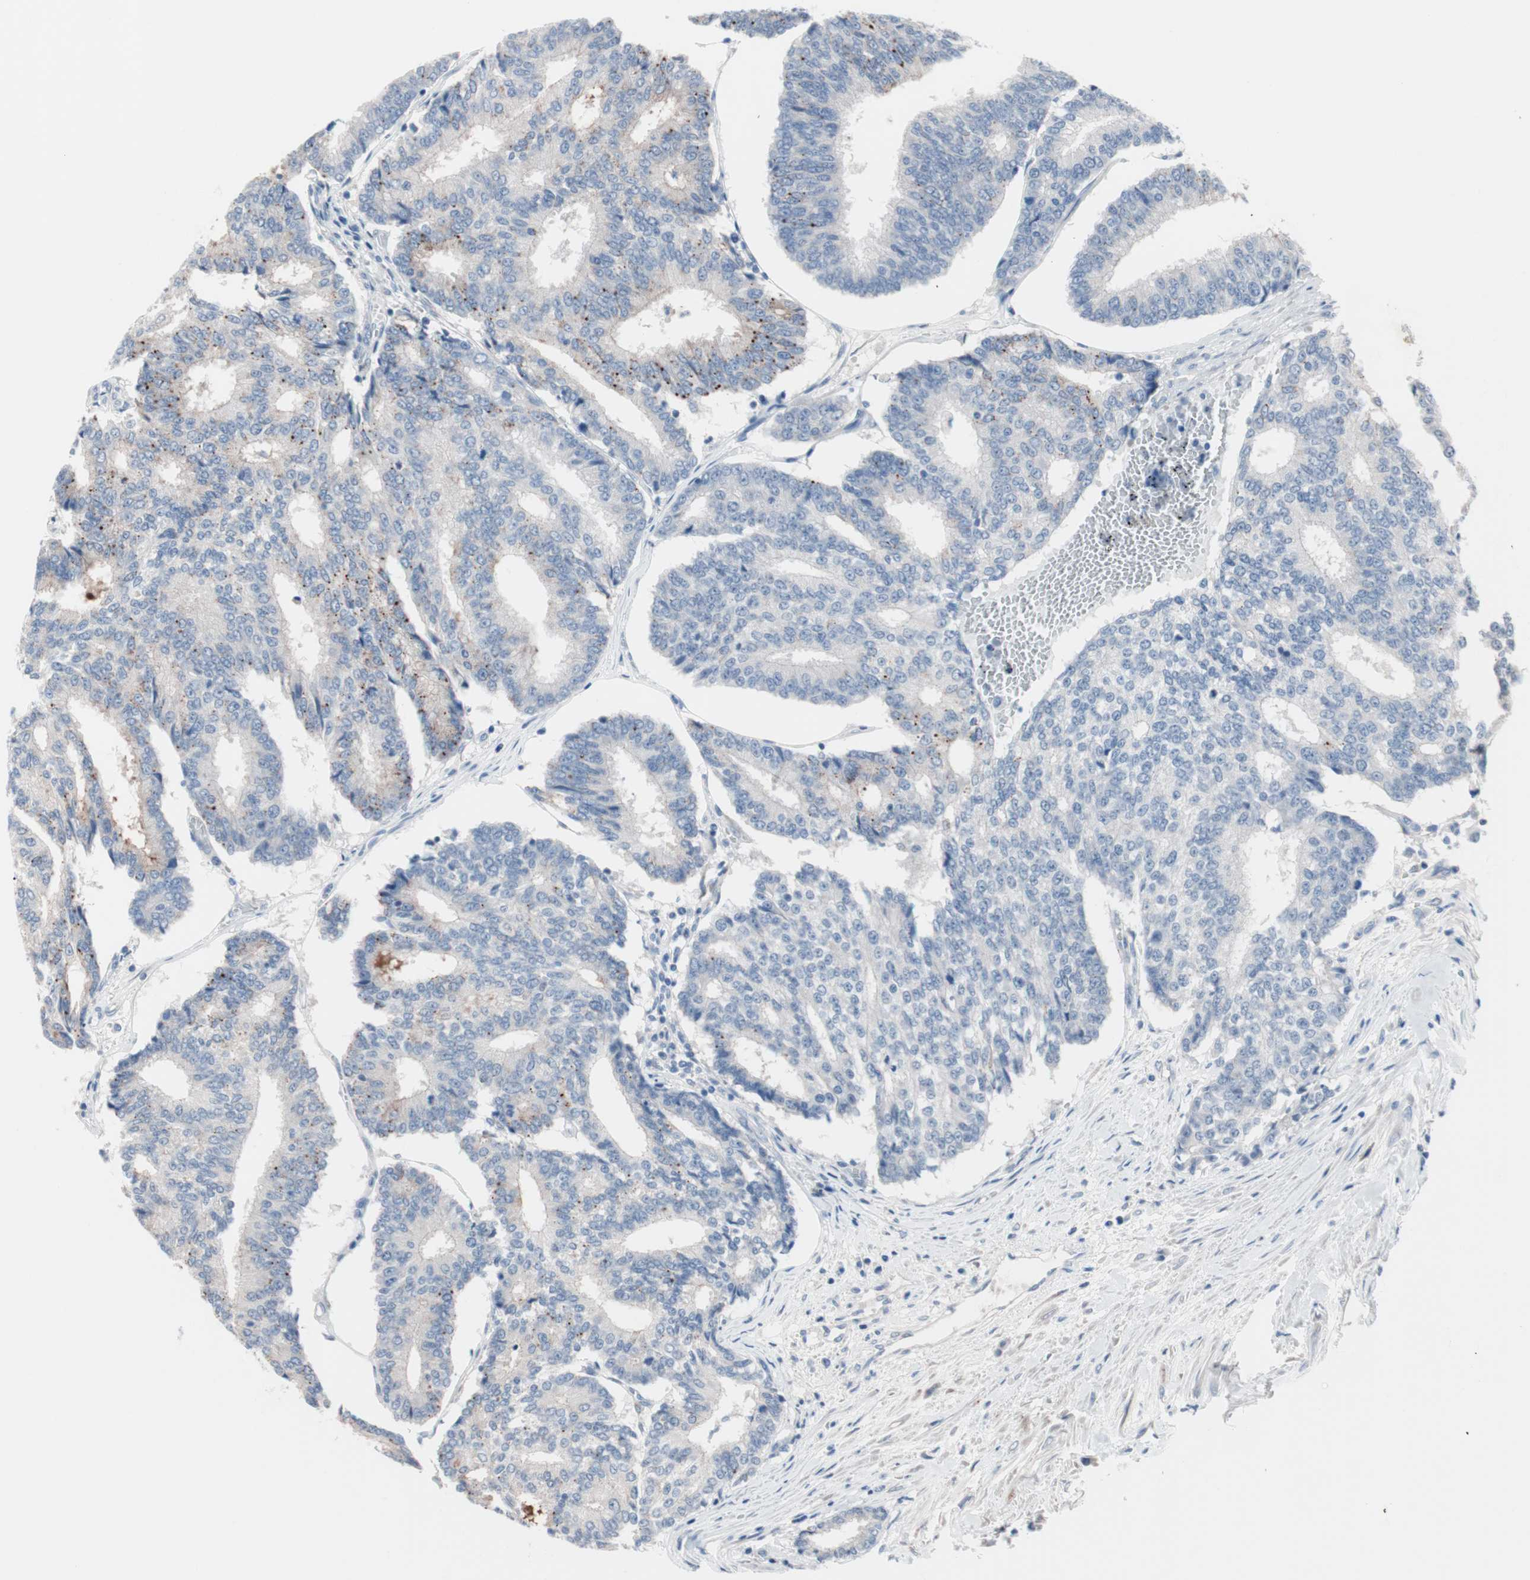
{"staining": {"intensity": "moderate", "quantity": "<25%", "location": "cytoplasmic/membranous"}, "tissue": "prostate cancer", "cell_type": "Tumor cells", "image_type": "cancer", "snomed": [{"axis": "morphology", "description": "Adenocarcinoma, High grade"}, {"axis": "topography", "description": "Prostate"}], "caption": "An immunohistochemistry image of neoplastic tissue is shown. Protein staining in brown highlights moderate cytoplasmic/membranous positivity in prostate cancer within tumor cells. (DAB IHC, brown staining for protein, blue staining for nuclei).", "gene": "ULBP1", "patient": {"sex": "male", "age": 55}}